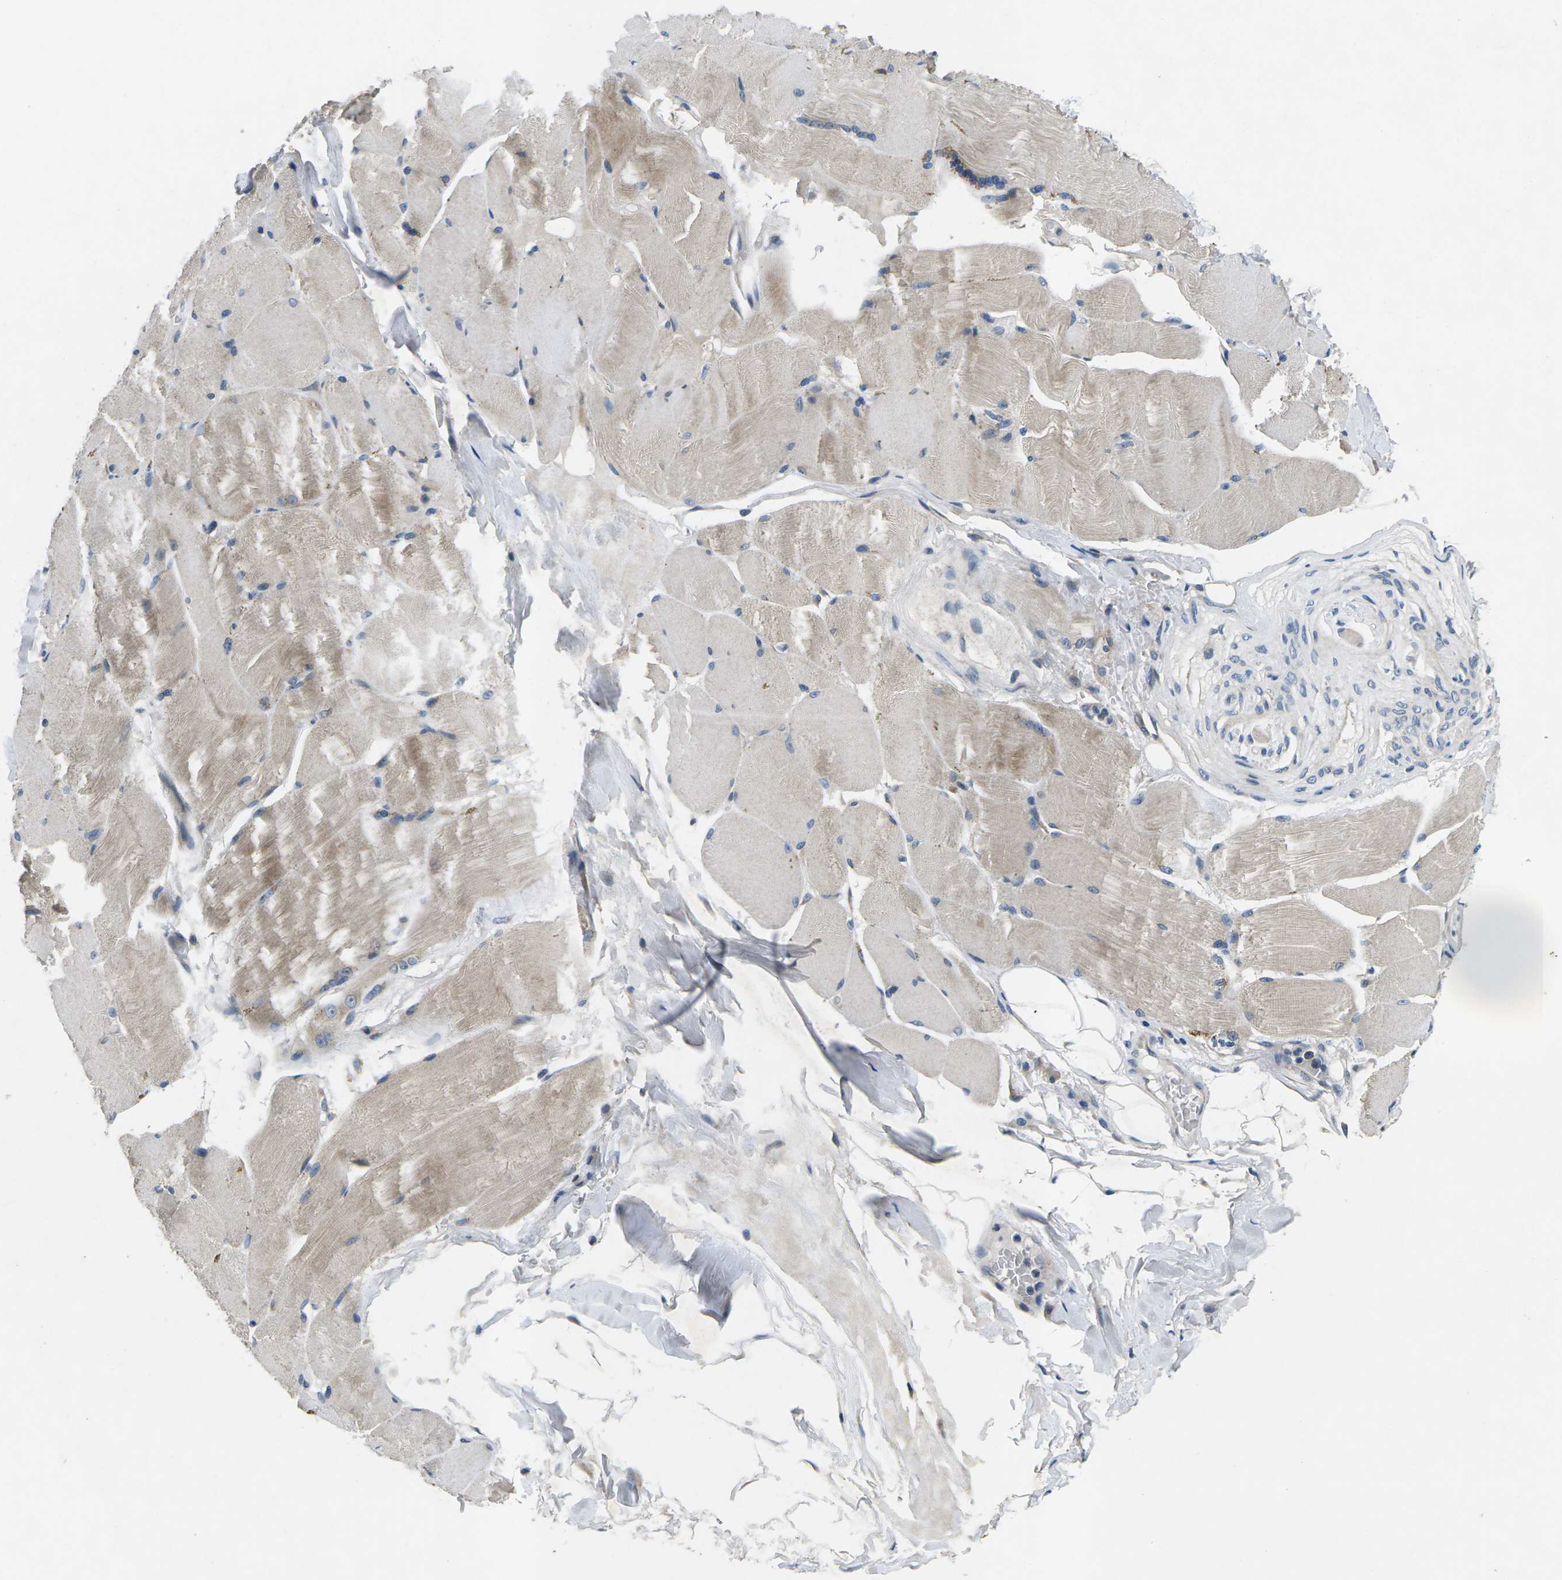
{"staining": {"intensity": "weak", "quantity": ">75%", "location": "cytoplasmic/membranous"}, "tissue": "skeletal muscle", "cell_type": "Myocytes", "image_type": "normal", "snomed": [{"axis": "morphology", "description": "Normal tissue, NOS"}, {"axis": "topography", "description": "Skin"}, {"axis": "topography", "description": "Skeletal muscle"}], "caption": "Brown immunohistochemical staining in normal skeletal muscle demonstrates weak cytoplasmic/membranous positivity in approximately >75% of myocytes.", "gene": "ERGIC3", "patient": {"sex": "male", "age": 83}}